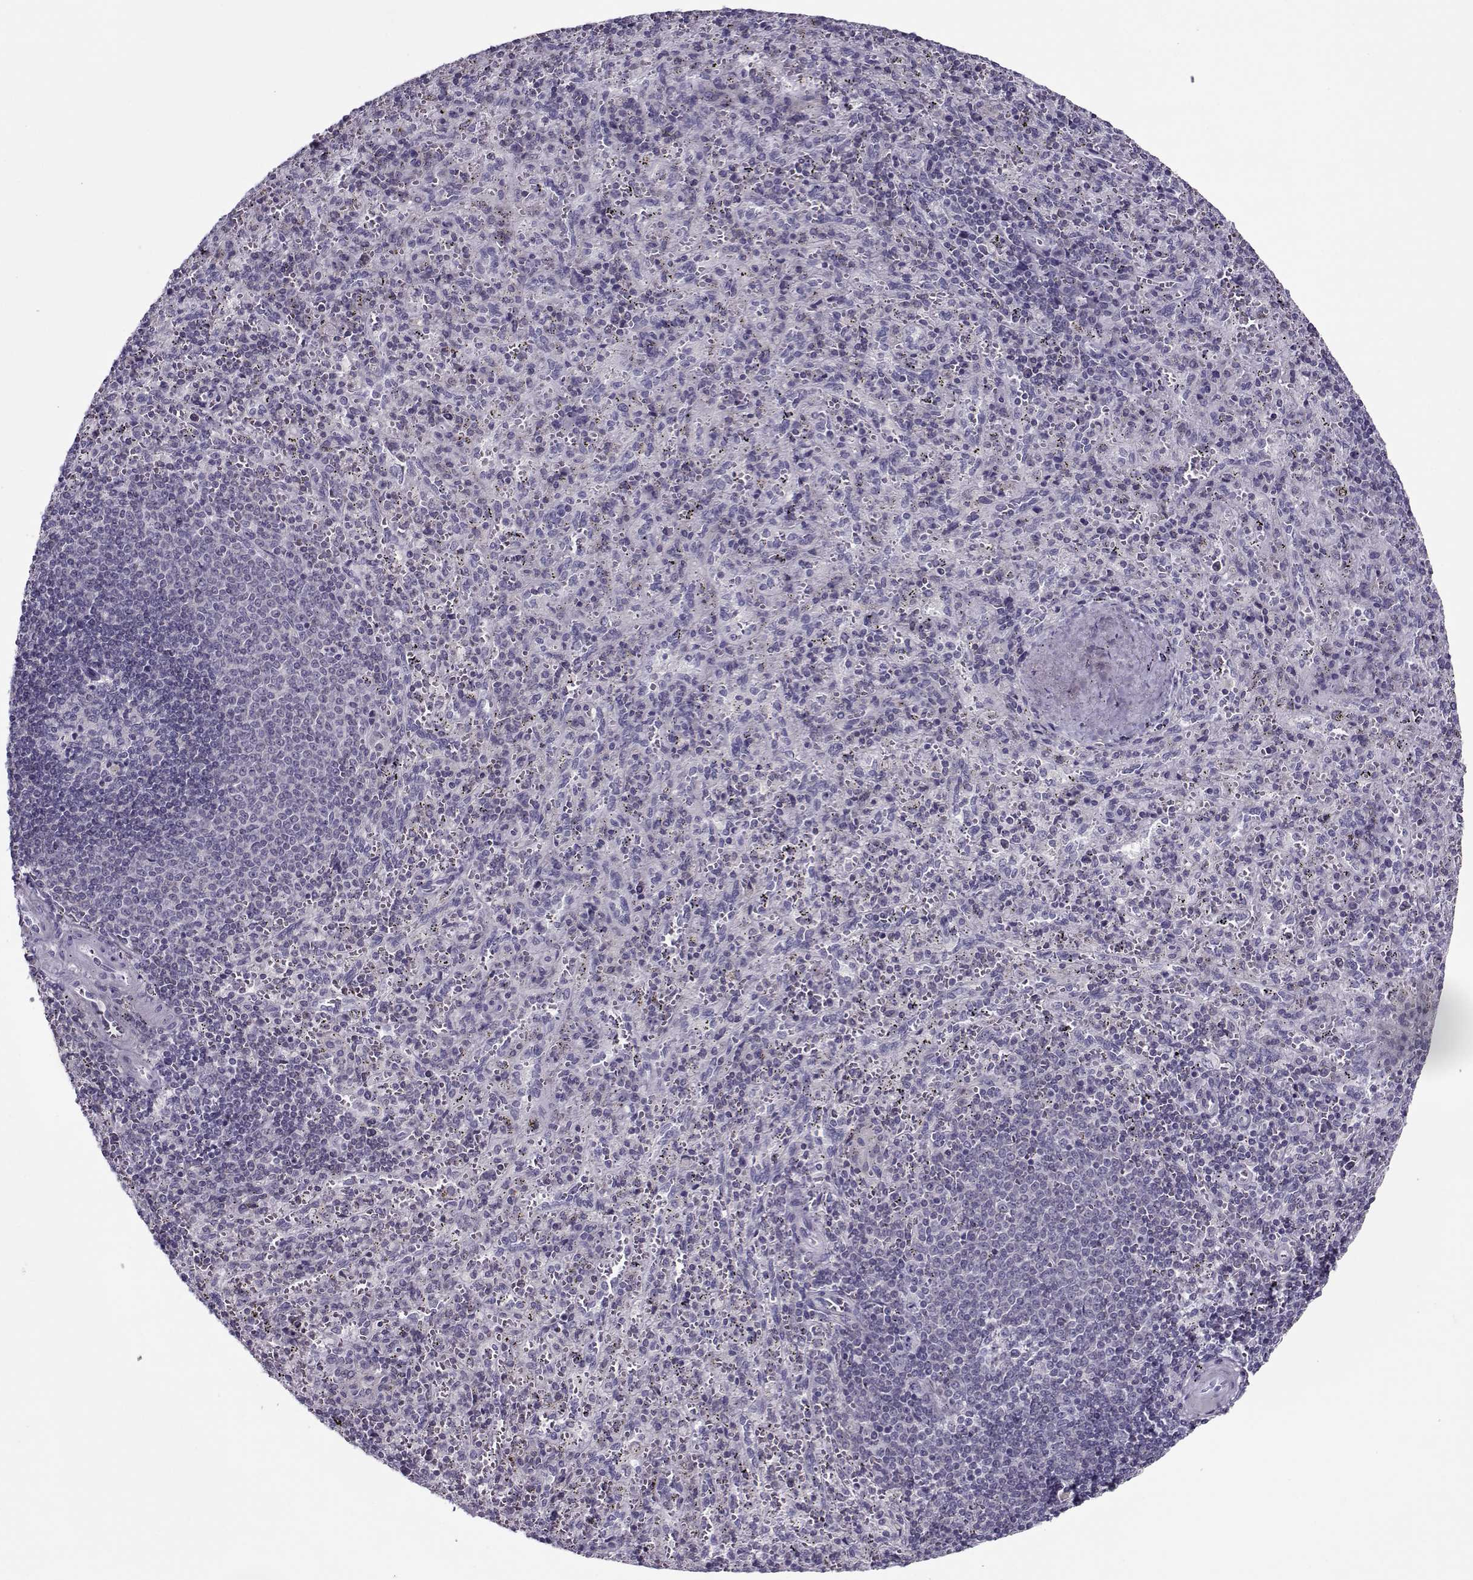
{"staining": {"intensity": "negative", "quantity": "none", "location": "none"}, "tissue": "spleen", "cell_type": "Cells in red pulp", "image_type": "normal", "snomed": [{"axis": "morphology", "description": "Normal tissue, NOS"}, {"axis": "topography", "description": "Spleen"}], "caption": "Immunohistochemistry (IHC) histopathology image of normal spleen: spleen stained with DAB (3,3'-diaminobenzidine) shows no significant protein staining in cells in red pulp. Nuclei are stained in blue.", "gene": "PP2D1", "patient": {"sex": "male", "age": 57}}